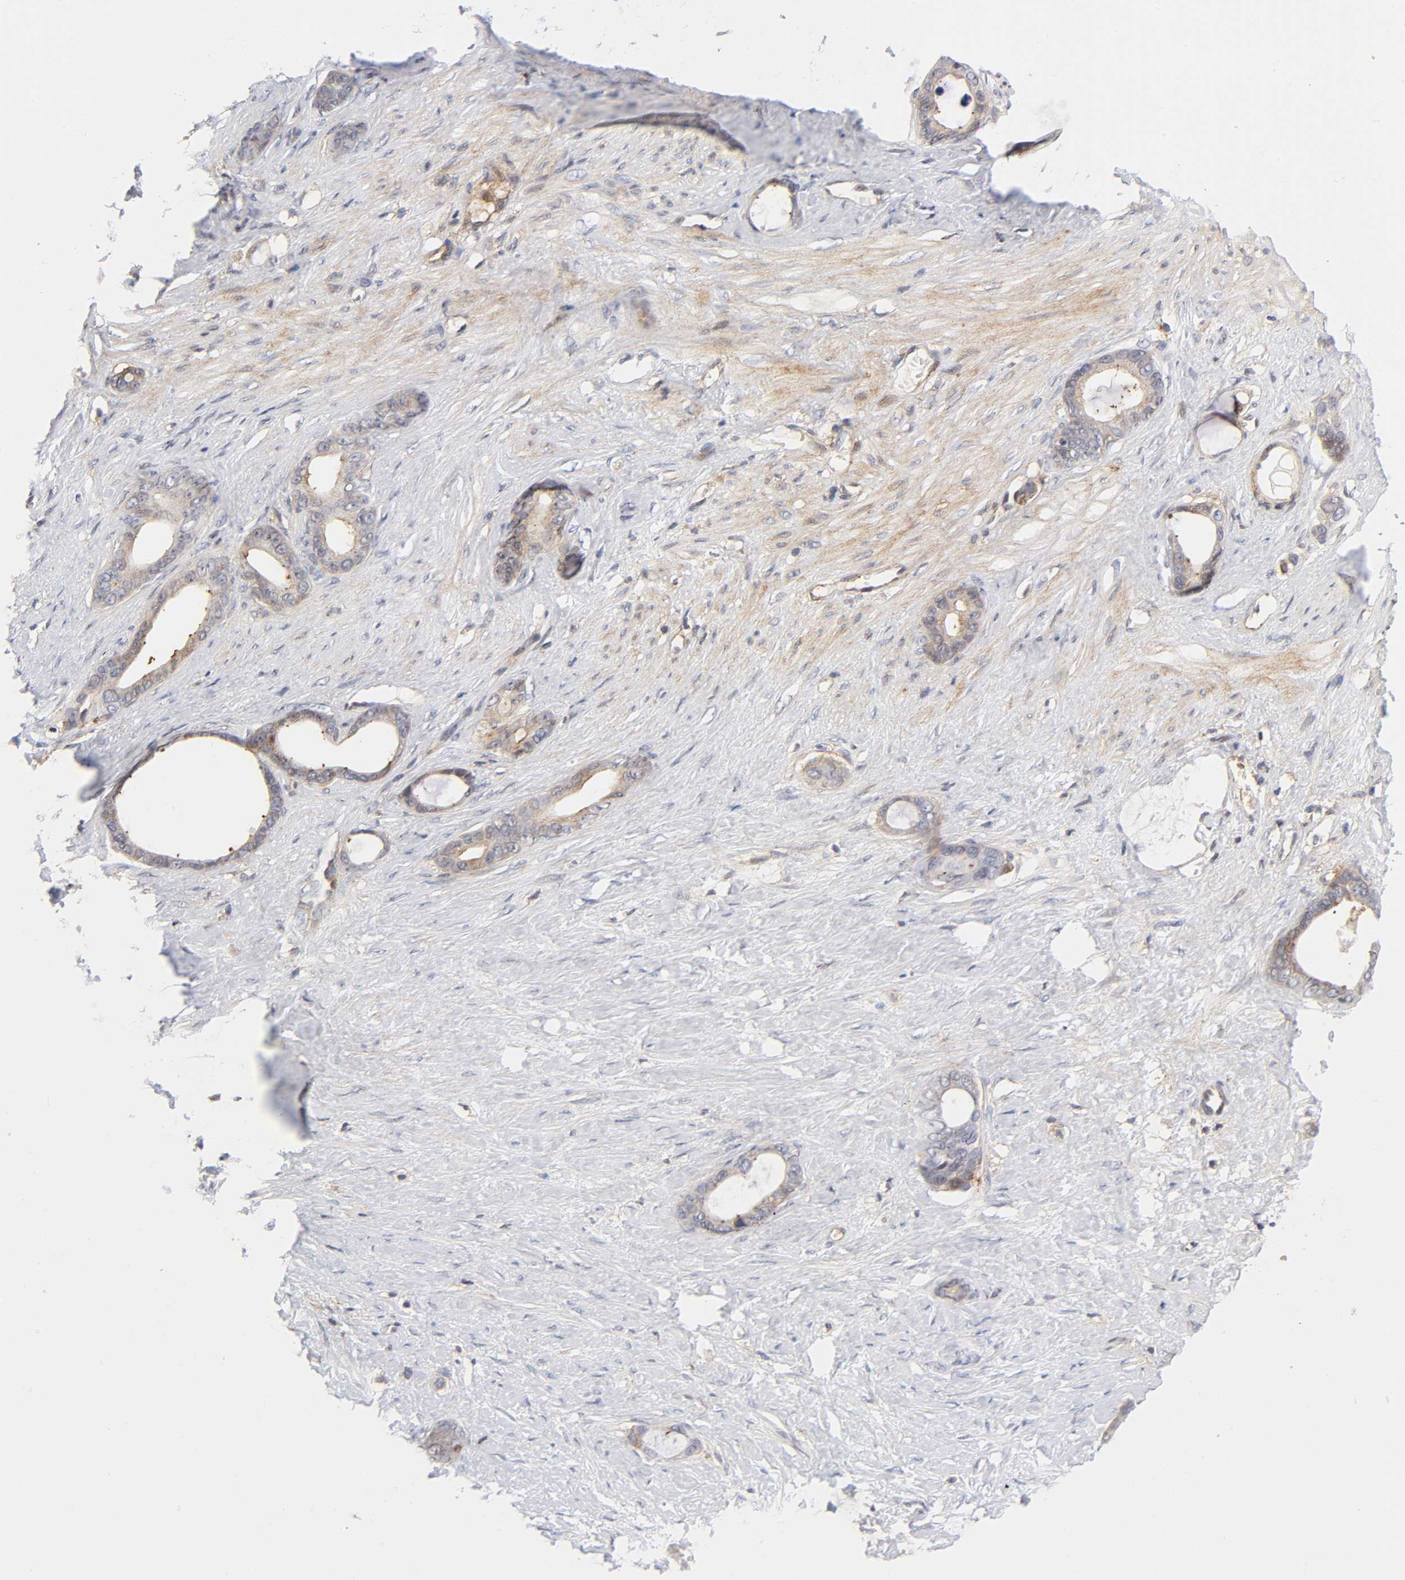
{"staining": {"intensity": "weak", "quantity": ">75%", "location": "cytoplasmic/membranous"}, "tissue": "stomach cancer", "cell_type": "Tumor cells", "image_type": "cancer", "snomed": [{"axis": "morphology", "description": "Adenocarcinoma, NOS"}, {"axis": "topography", "description": "Stomach"}], "caption": "This micrograph shows immunohistochemistry (IHC) staining of stomach cancer (adenocarcinoma), with low weak cytoplasmic/membranous staining in approximately >75% of tumor cells.", "gene": "ANXA7", "patient": {"sex": "female", "age": 75}}